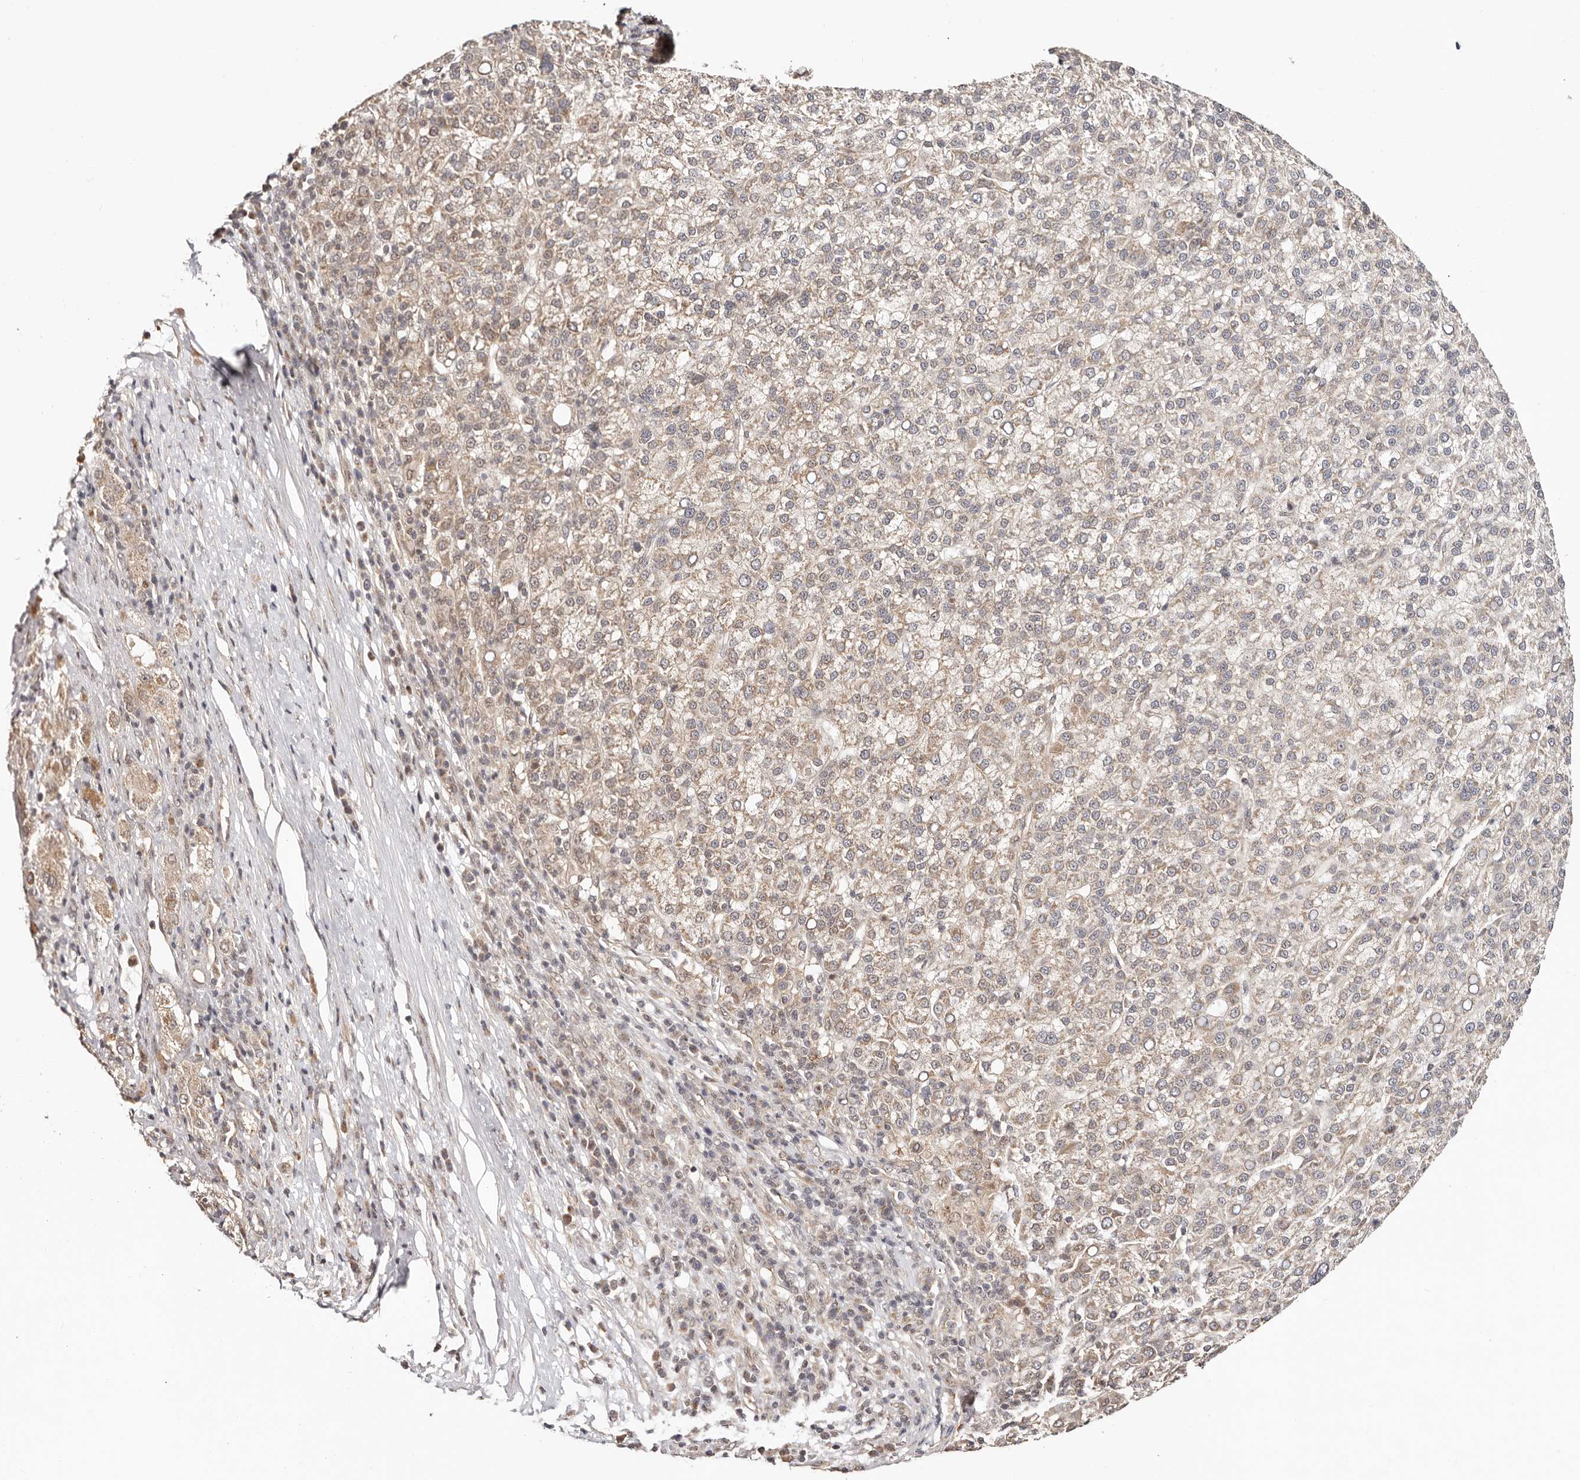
{"staining": {"intensity": "weak", "quantity": "25%-75%", "location": "cytoplasmic/membranous"}, "tissue": "liver cancer", "cell_type": "Tumor cells", "image_type": "cancer", "snomed": [{"axis": "morphology", "description": "Carcinoma, Hepatocellular, NOS"}, {"axis": "topography", "description": "Liver"}], "caption": "Protein expression analysis of hepatocellular carcinoma (liver) displays weak cytoplasmic/membranous staining in about 25%-75% of tumor cells.", "gene": "CTNNBL1", "patient": {"sex": "female", "age": 58}}